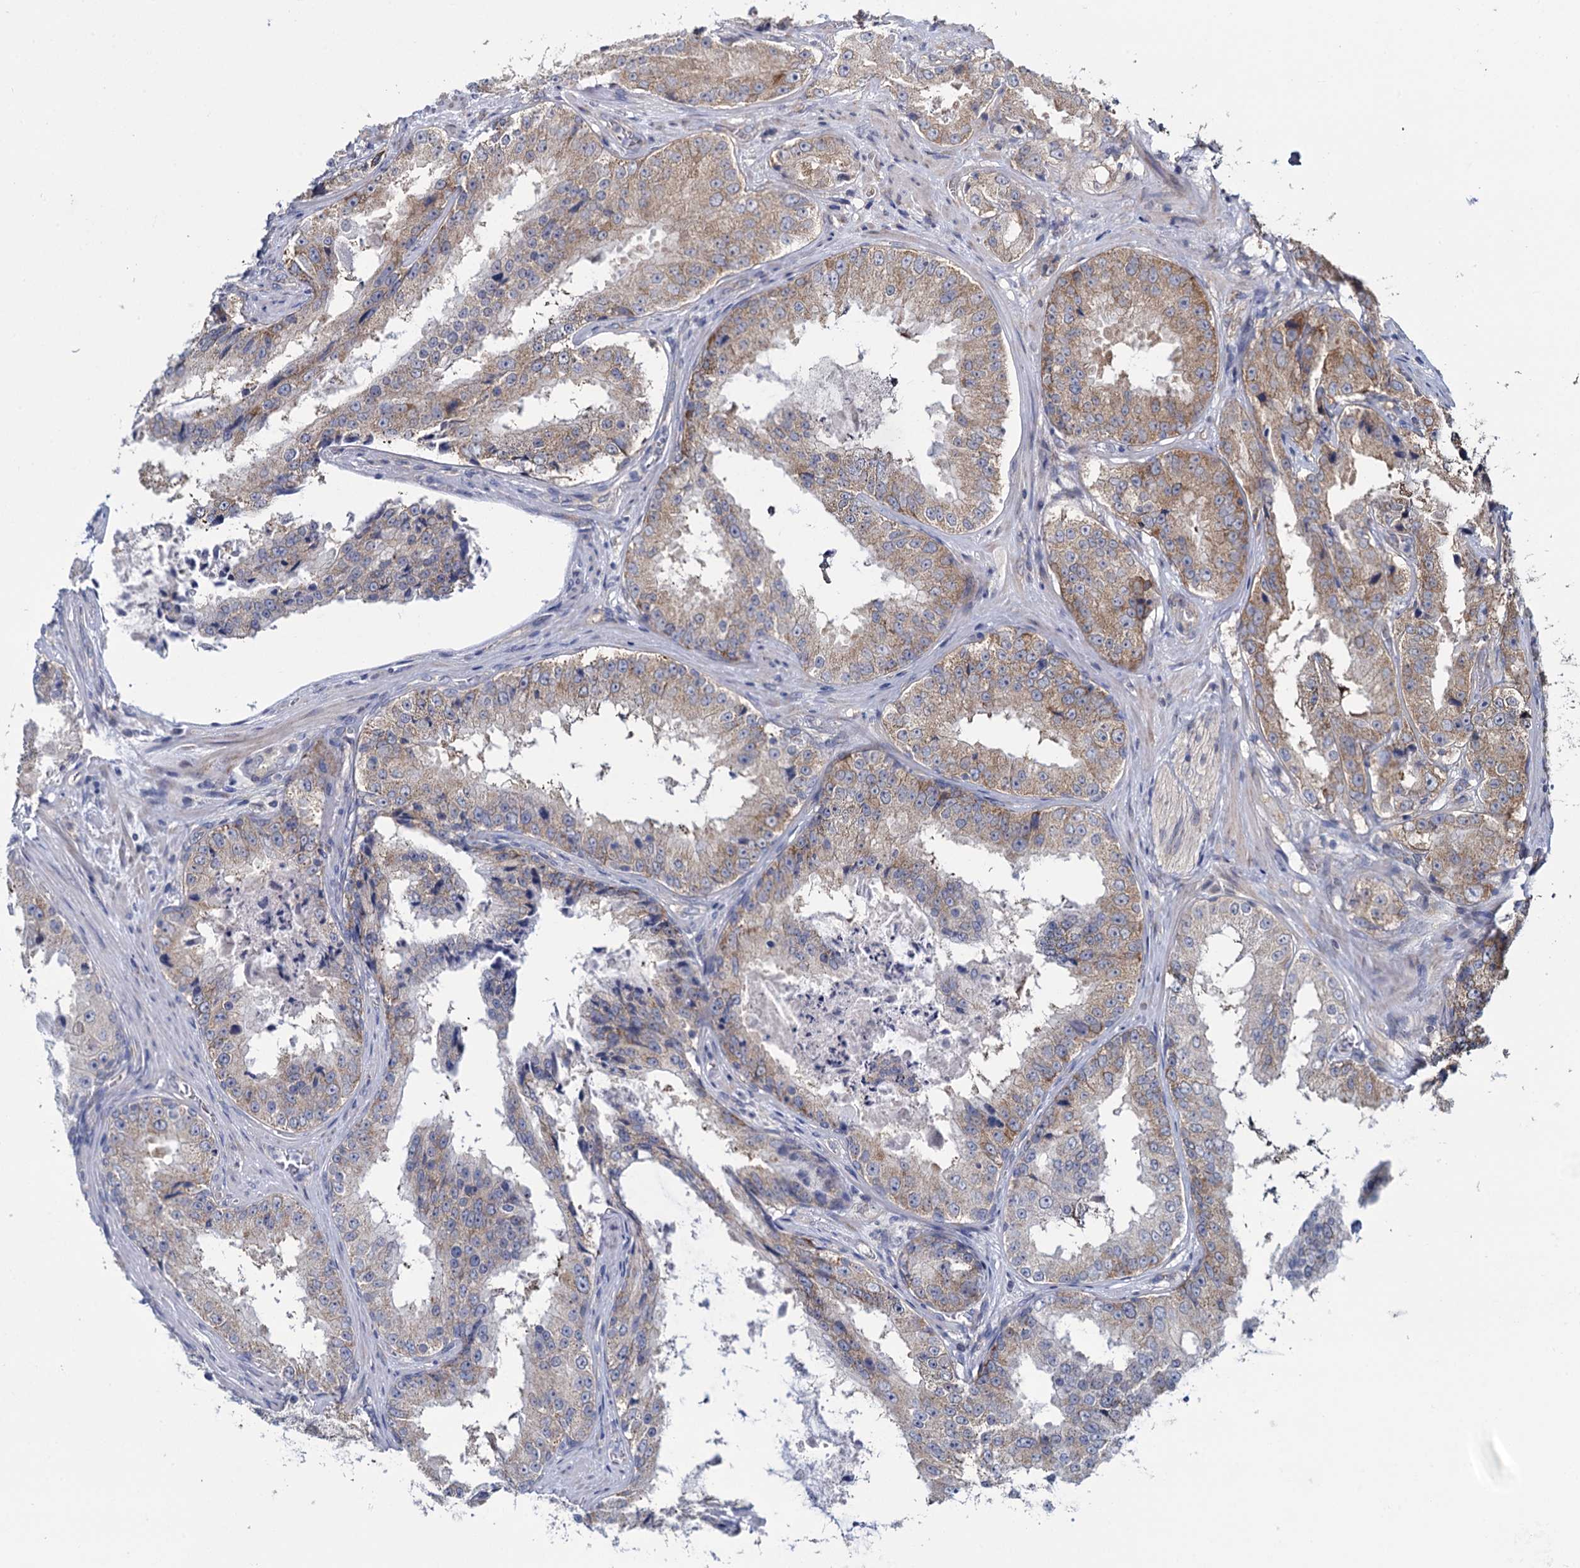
{"staining": {"intensity": "moderate", "quantity": "25%-75%", "location": "cytoplasmic/membranous"}, "tissue": "prostate cancer", "cell_type": "Tumor cells", "image_type": "cancer", "snomed": [{"axis": "morphology", "description": "Adenocarcinoma, High grade"}, {"axis": "topography", "description": "Prostate"}], "caption": "Moderate cytoplasmic/membranous expression for a protein is seen in about 25%-75% of tumor cells of prostate adenocarcinoma (high-grade) using immunohistochemistry (IHC).", "gene": "GSTM2", "patient": {"sex": "male", "age": 73}}